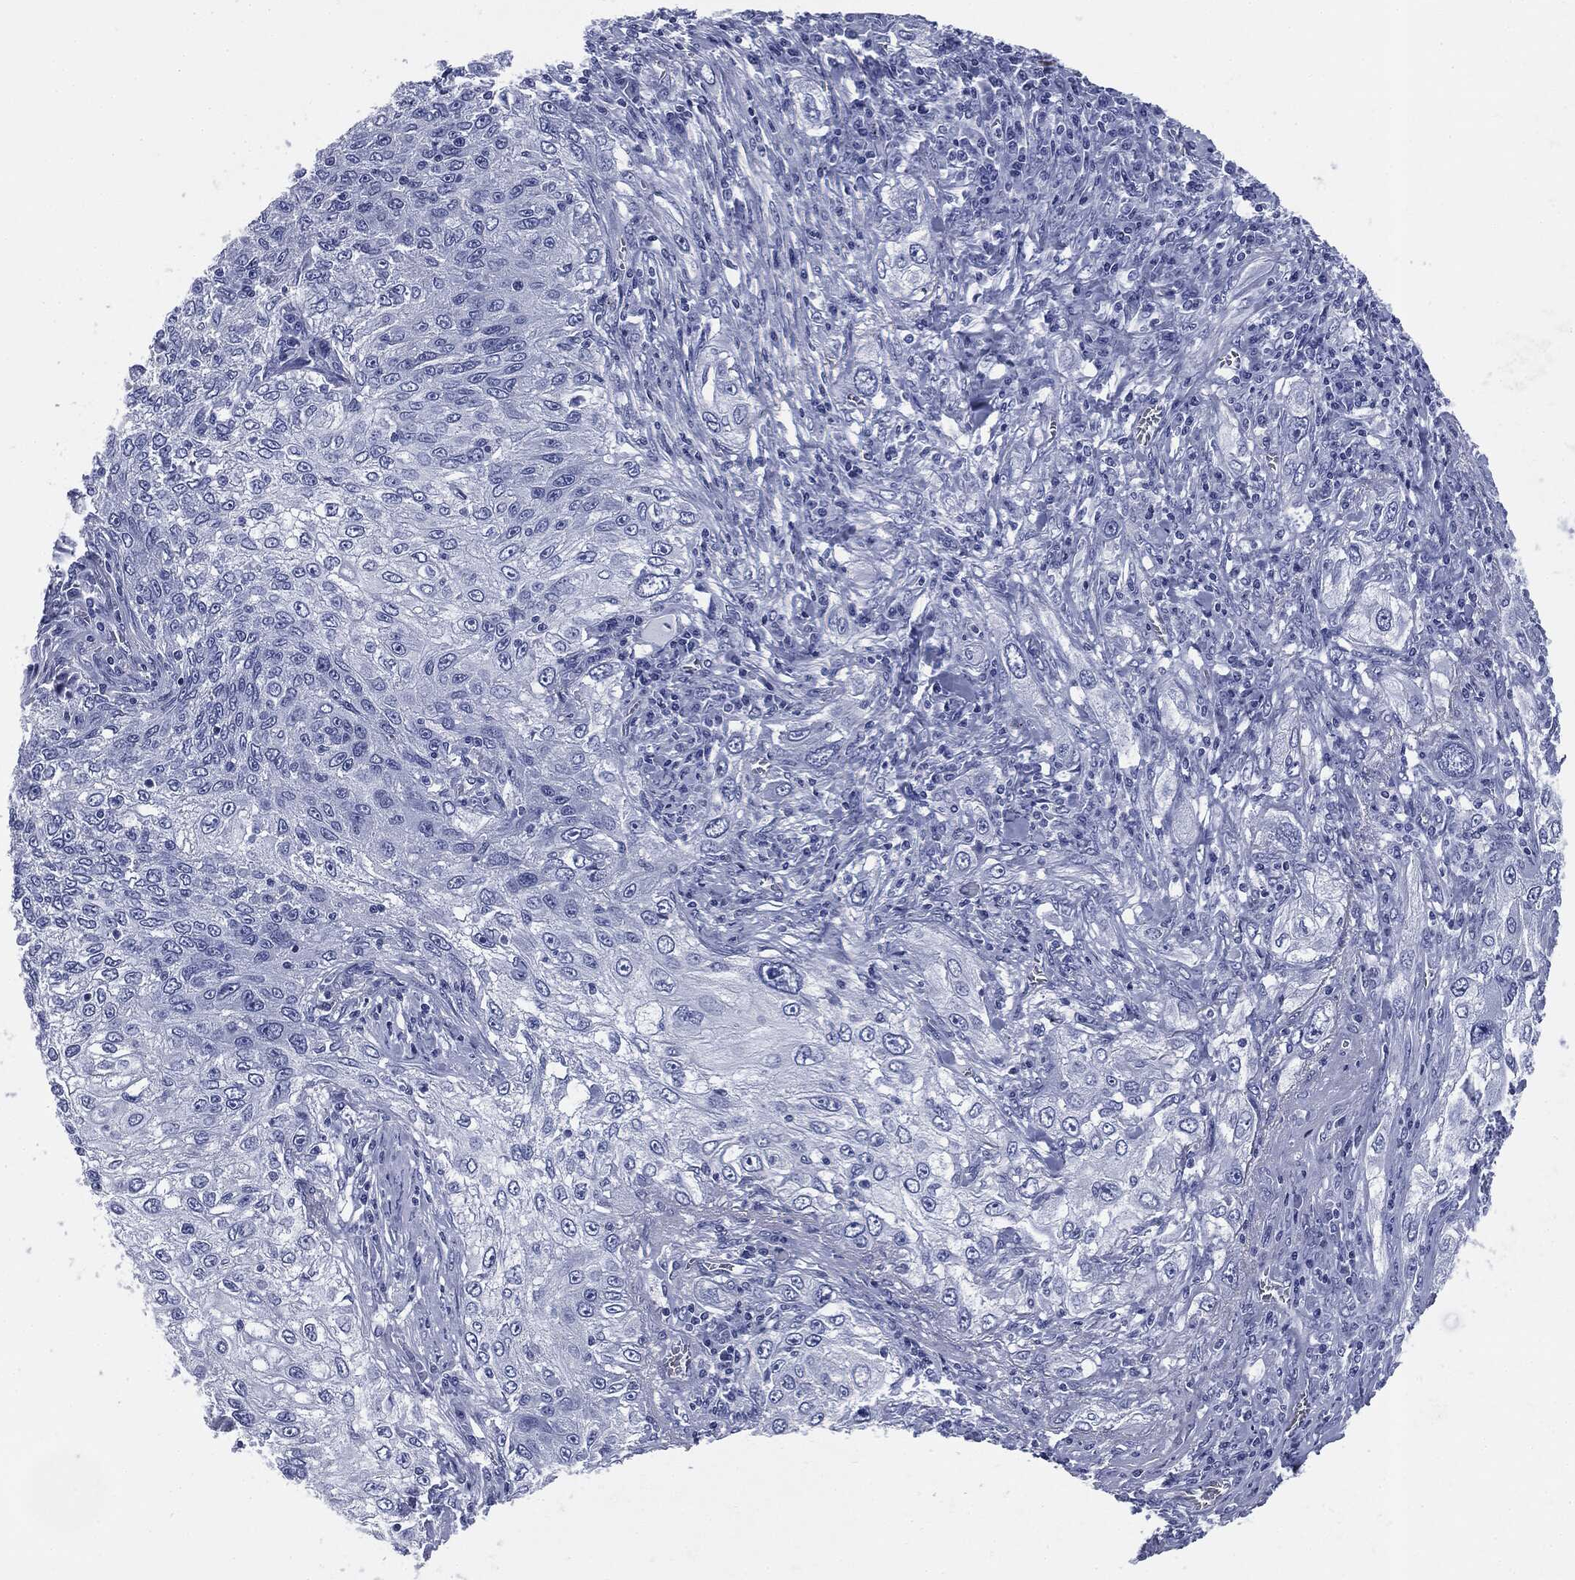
{"staining": {"intensity": "negative", "quantity": "none", "location": "none"}, "tissue": "lung cancer", "cell_type": "Tumor cells", "image_type": "cancer", "snomed": [{"axis": "morphology", "description": "Squamous cell carcinoma, NOS"}, {"axis": "topography", "description": "Lung"}], "caption": "The immunohistochemistry photomicrograph has no significant staining in tumor cells of lung cancer tissue.", "gene": "ATP2A1", "patient": {"sex": "female", "age": 69}}